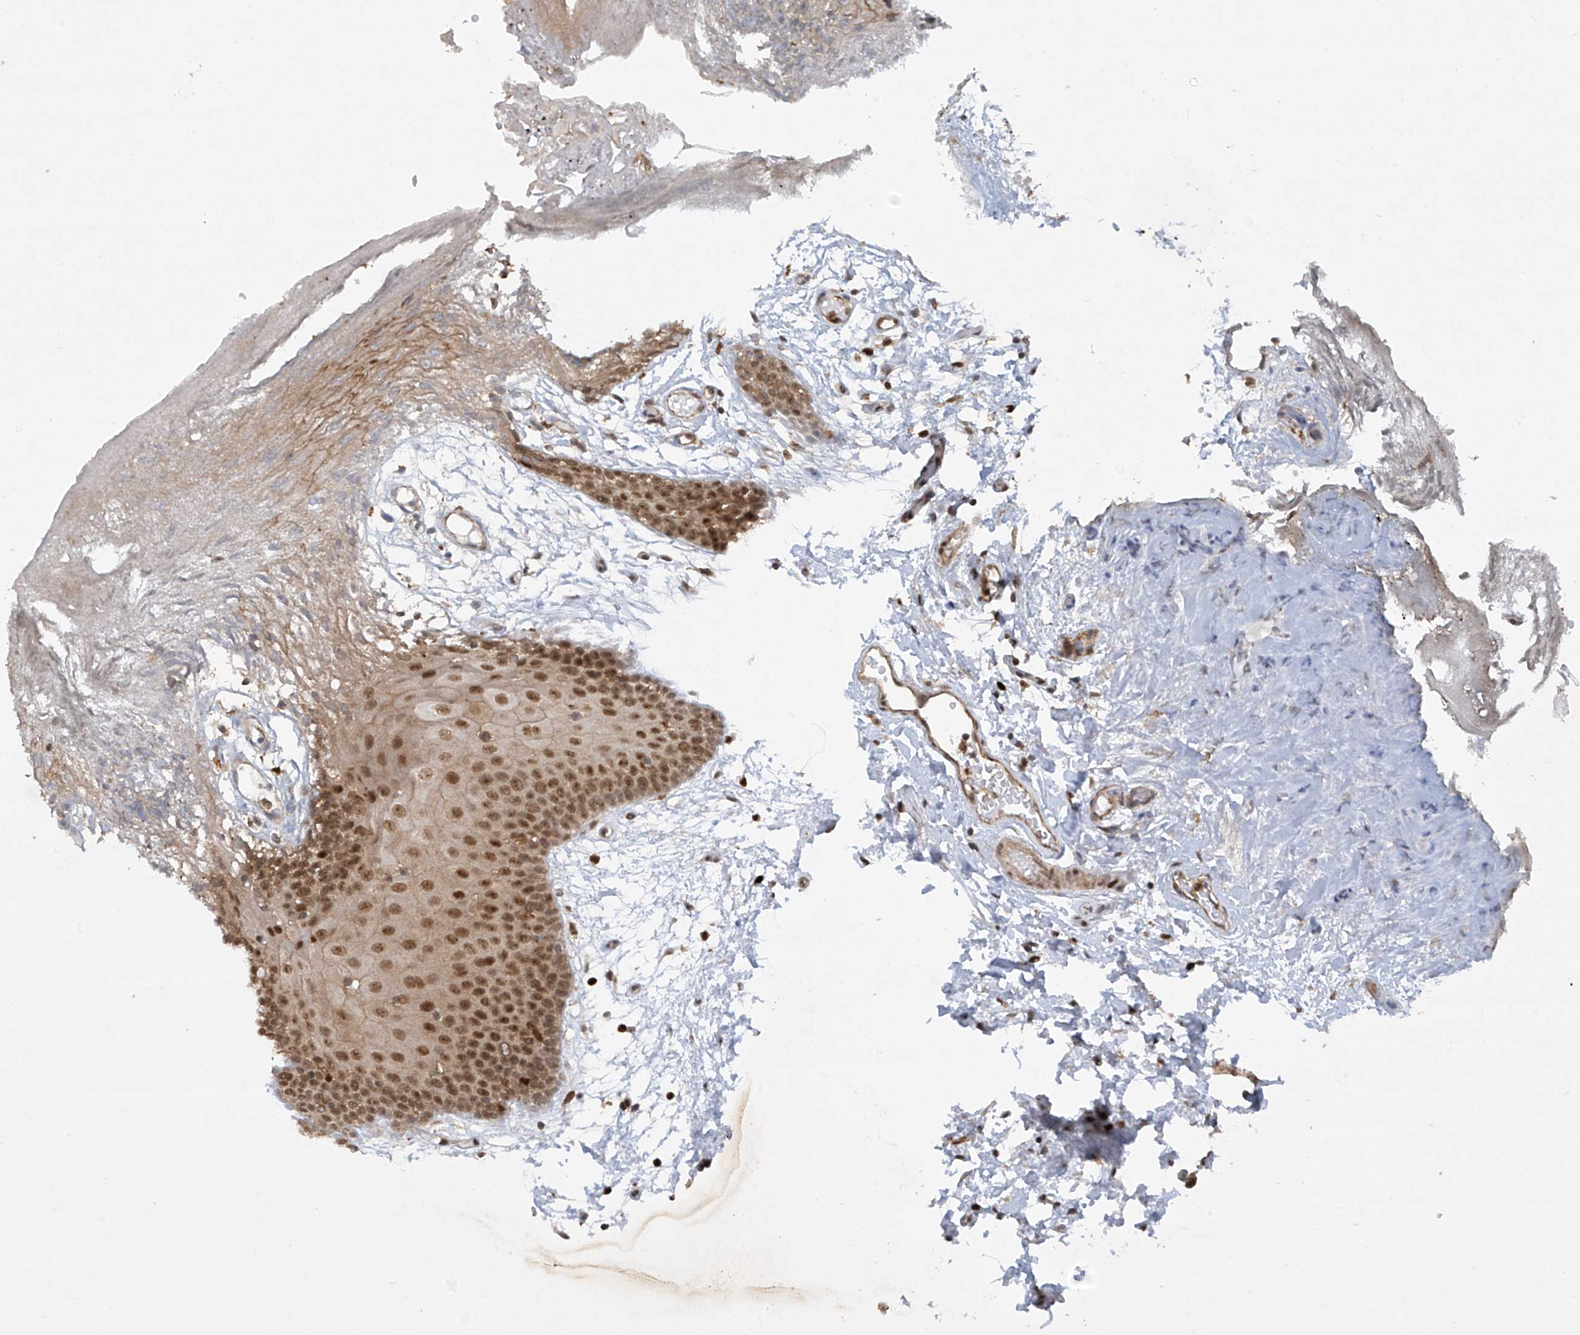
{"staining": {"intensity": "moderate", "quantity": "25%-75%", "location": "nuclear"}, "tissue": "oral mucosa", "cell_type": "Squamous epithelial cells", "image_type": "normal", "snomed": [{"axis": "morphology", "description": "Normal tissue, NOS"}, {"axis": "topography", "description": "Skeletal muscle"}, {"axis": "topography", "description": "Oral tissue"}, {"axis": "topography", "description": "Salivary gland"}, {"axis": "topography", "description": "Peripheral nerve tissue"}], "caption": "Oral mucosa stained with immunohistochemistry (IHC) displays moderate nuclear positivity in about 25%-75% of squamous epithelial cells. (DAB (3,3'-diaminobenzidine) IHC with brightfield microscopy, high magnification).", "gene": "REPIN1", "patient": {"sex": "male", "age": 54}}